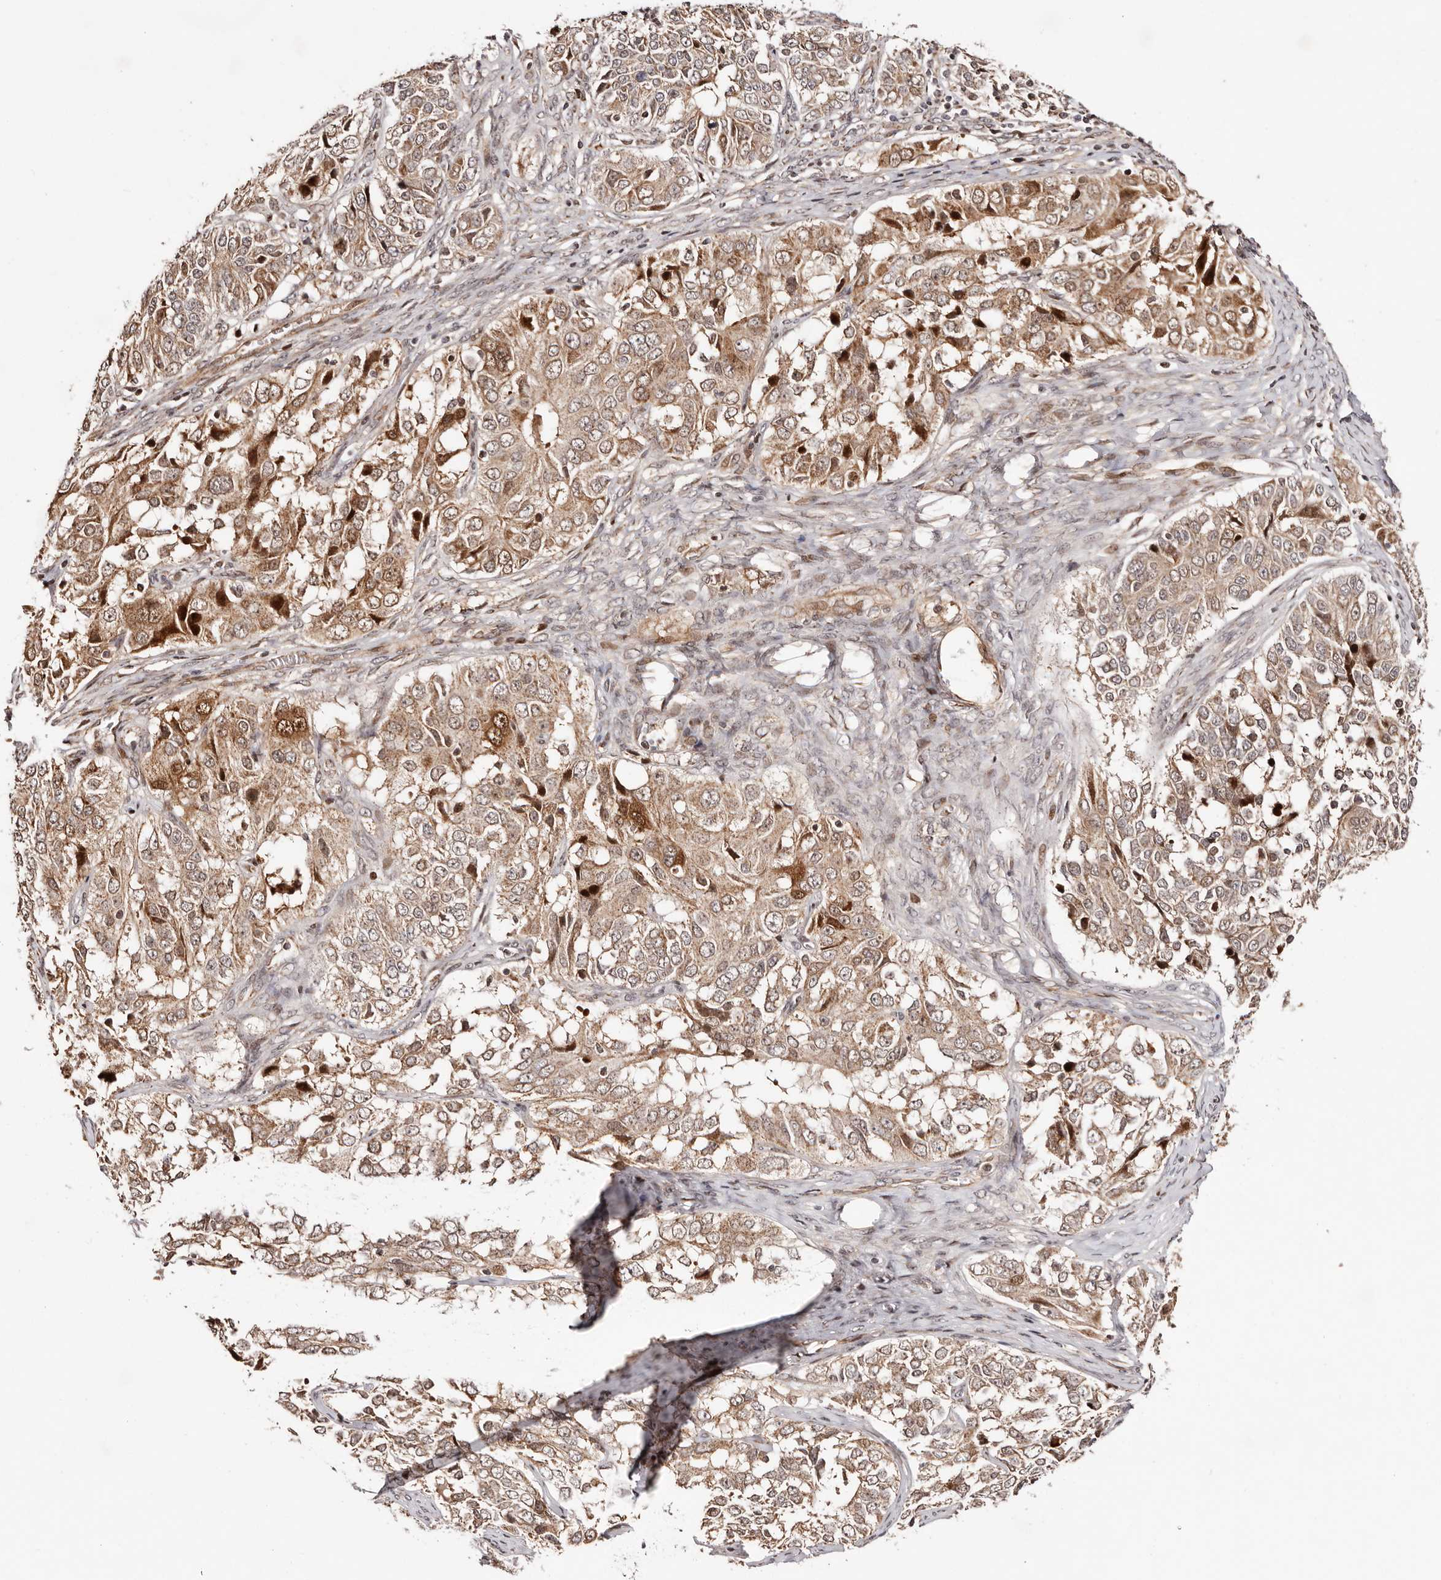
{"staining": {"intensity": "moderate", "quantity": ">75%", "location": "cytoplasmic/membranous,nuclear"}, "tissue": "ovarian cancer", "cell_type": "Tumor cells", "image_type": "cancer", "snomed": [{"axis": "morphology", "description": "Carcinoma, endometroid"}, {"axis": "topography", "description": "Ovary"}], "caption": "Immunohistochemical staining of ovarian cancer displays moderate cytoplasmic/membranous and nuclear protein staining in approximately >75% of tumor cells.", "gene": "HIVEP3", "patient": {"sex": "female", "age": 51}}